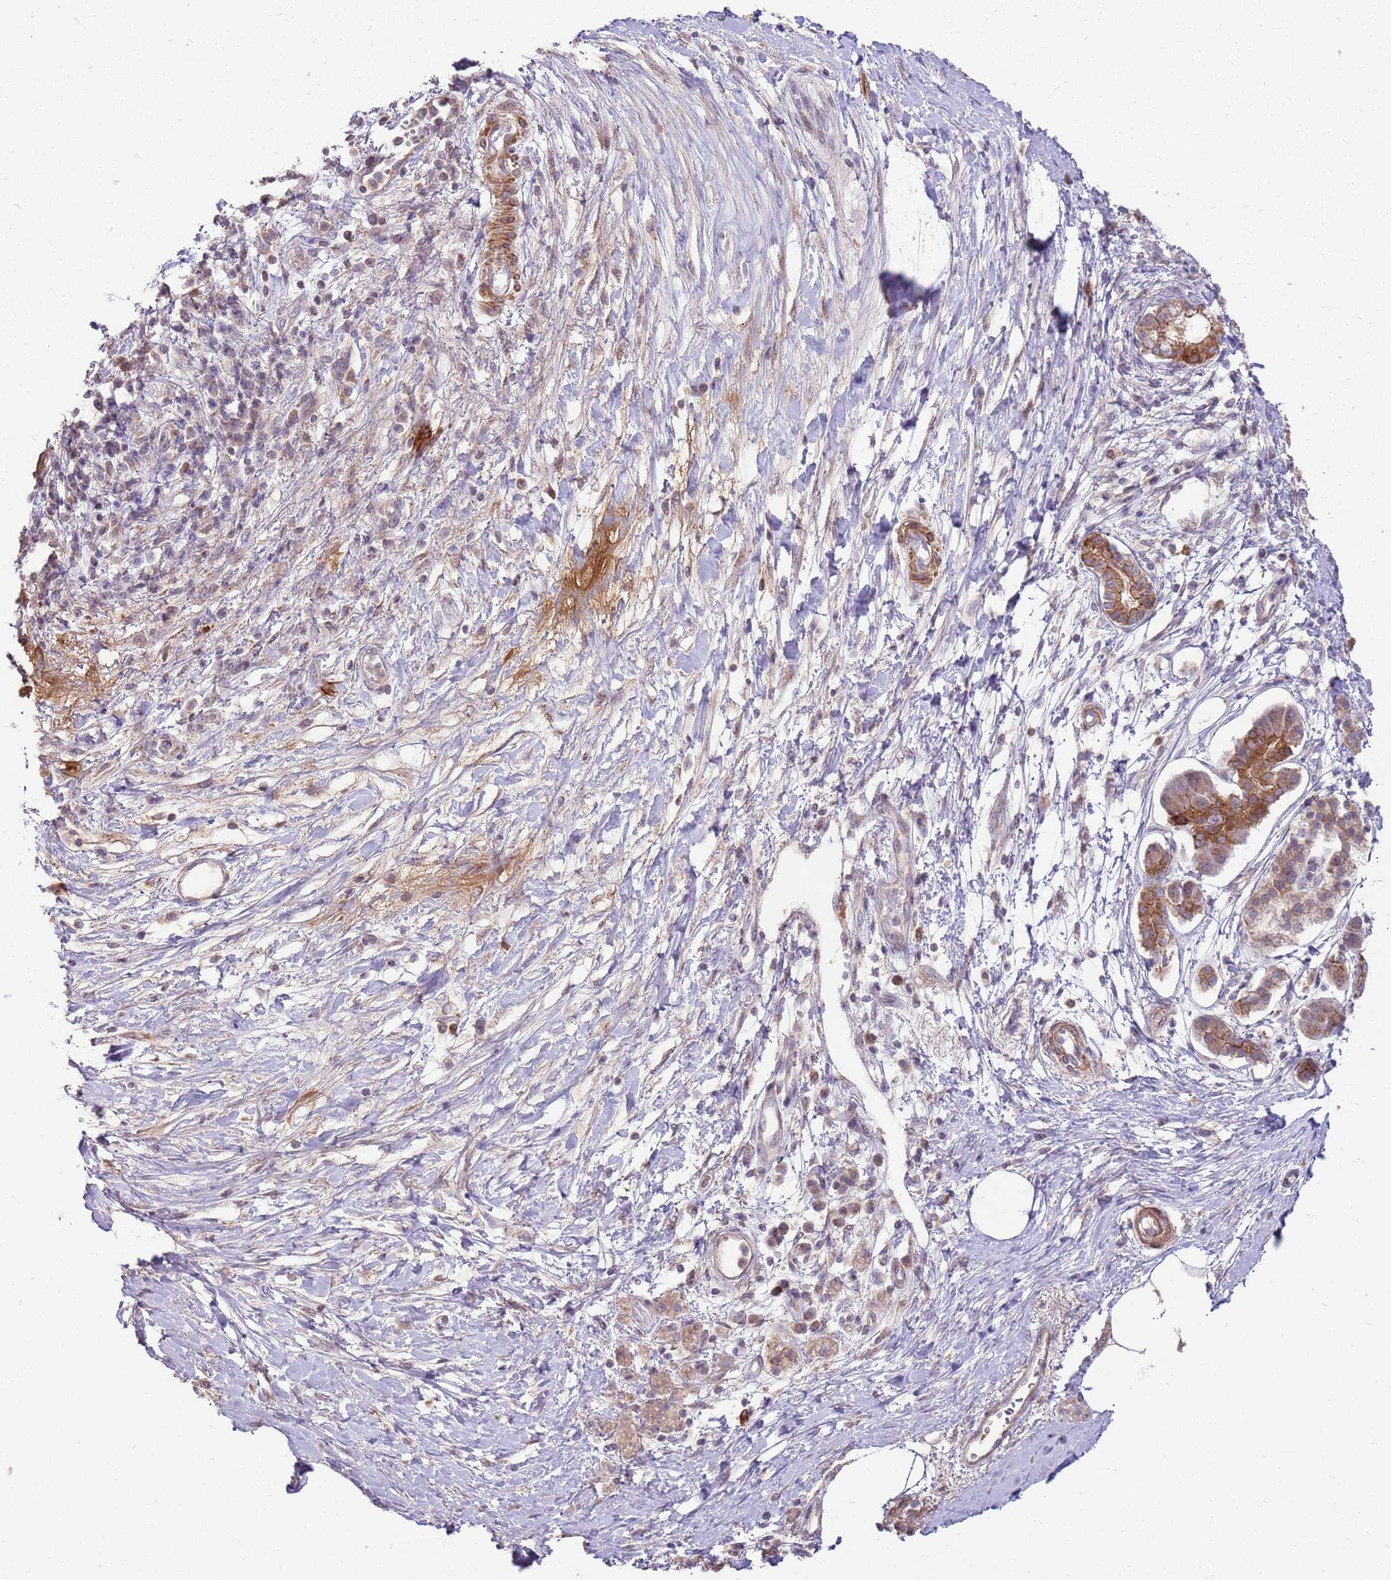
{"staining": {"intensity": "moderate", "quantity": ">75%", "location": "cytoplasmic/membranous"}, "tissue": "pancreatic cancer", "cell_type": "Tumor cells", "image_type": "cancer", "snomed": [{"axis": "morphology", "description": "Adenocarcinoma, NOS"}, {"axis": "topography", "description": "Pancreas"}], "caption": "Immunohistochemistry of human pancreatic cancer (adenocarcinoma) exhibits medium levels of moderate cytoplasmic/membranous expression in approximately >75% of tumor cells.", "gene": "SPATA31D1", "patient": {"sex": "male", "age": 68}}